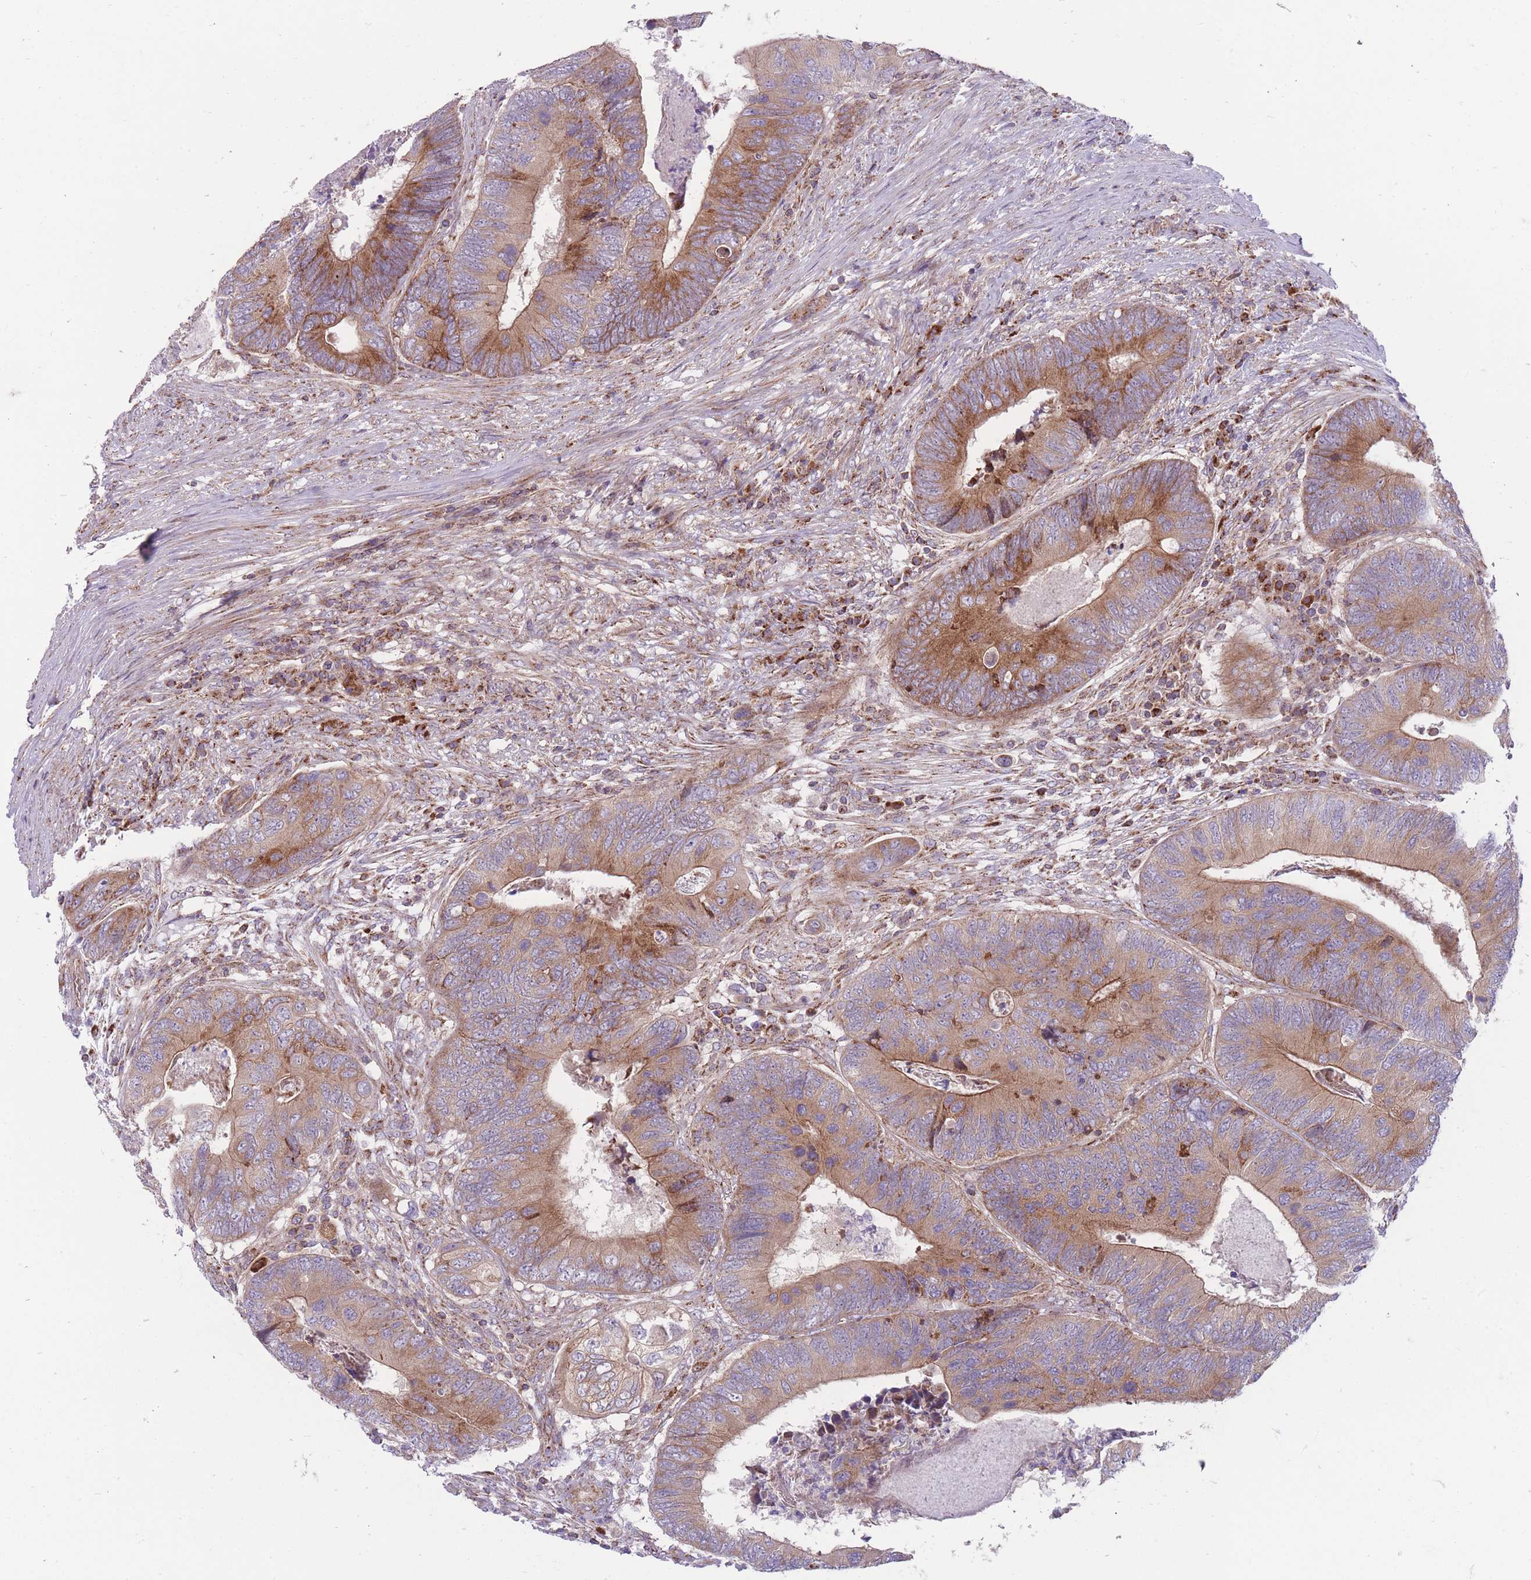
{"staining": {"intensity": "moderate", "quantity": ">75%", "location": "cytoplasmic/membranous"}, "tissue": "colorectal cancer", "cell_type": "Tumor cells", "image_type": "cancer", "snomed": [{"axis": "morphology", "description": "Adenocarcinoma, NOS"}, {"axis": "topography", "description": "Colon"}], "caption": "This histopathology image exhibits immunohistochemistry staining of human adenocarcinoma (colorectal), with medium moderate cytoplasmic/membranous staining in about >75% of tumor cells.", "gene": "ANKRD10", "patient": {"sex": "female", "age": 67}}